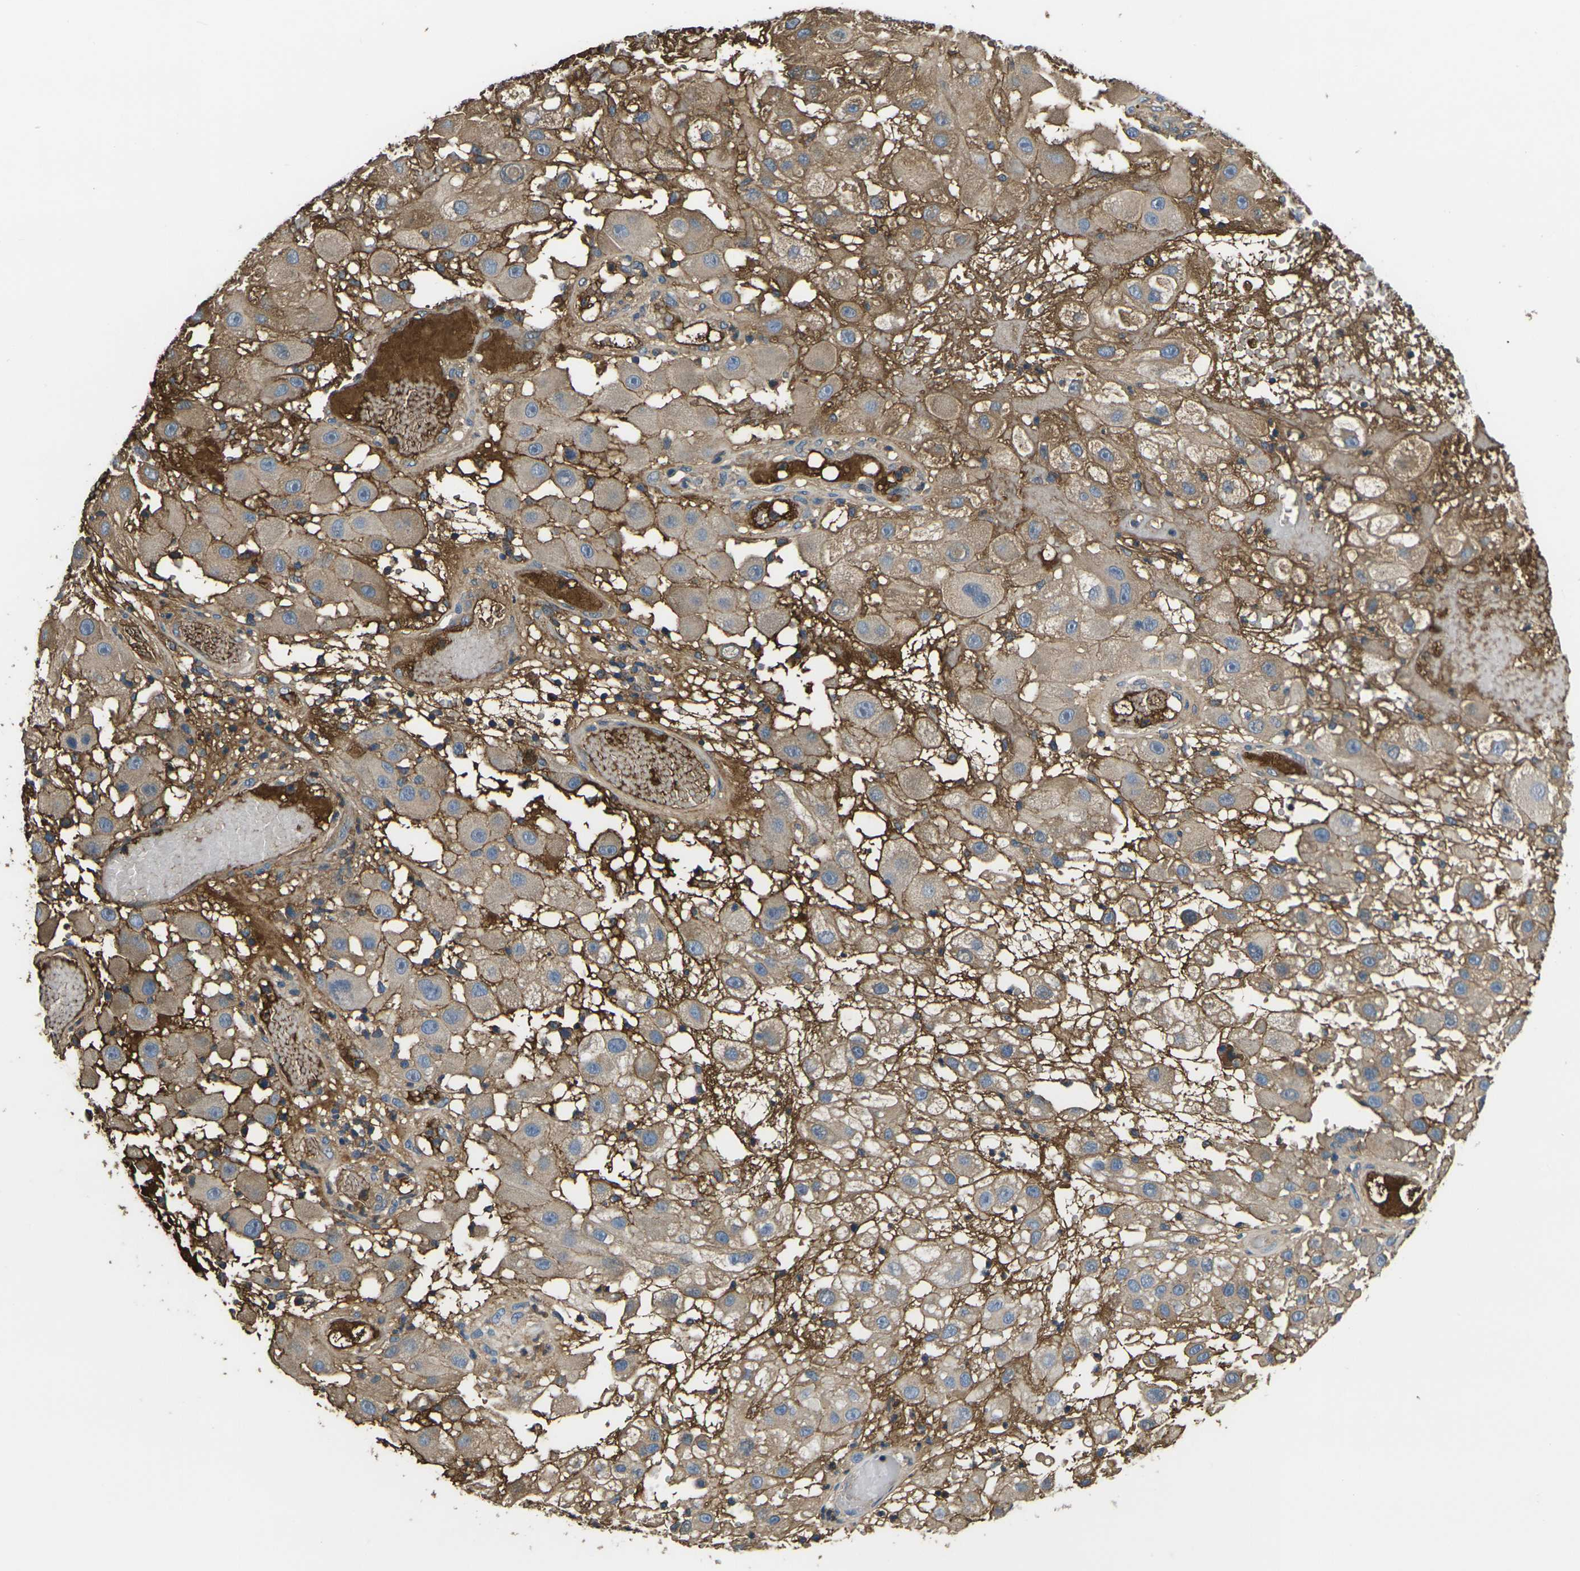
{"staining": {"intensity": "moderate", "quantity": ">75%", "location": "cytoplasmic/membranous"}, "tissue": "melanoma", "cell_type": "Tumor cells", "image_type": "cancer", "snomed": [{"axis": "morphology", "description": "Malignant melanoma, NOS"}, {"axis": "topography", "description": "Skin"}], "caption": "Approximately >75% of tumor cells in malignant melanoma demonstrate moderate cytoplasmic/membranous protein expression as visualized by brown immunohistochemical staining.", "gene": "HSPG2", "patient": {"sex": "female", "age": 81}}